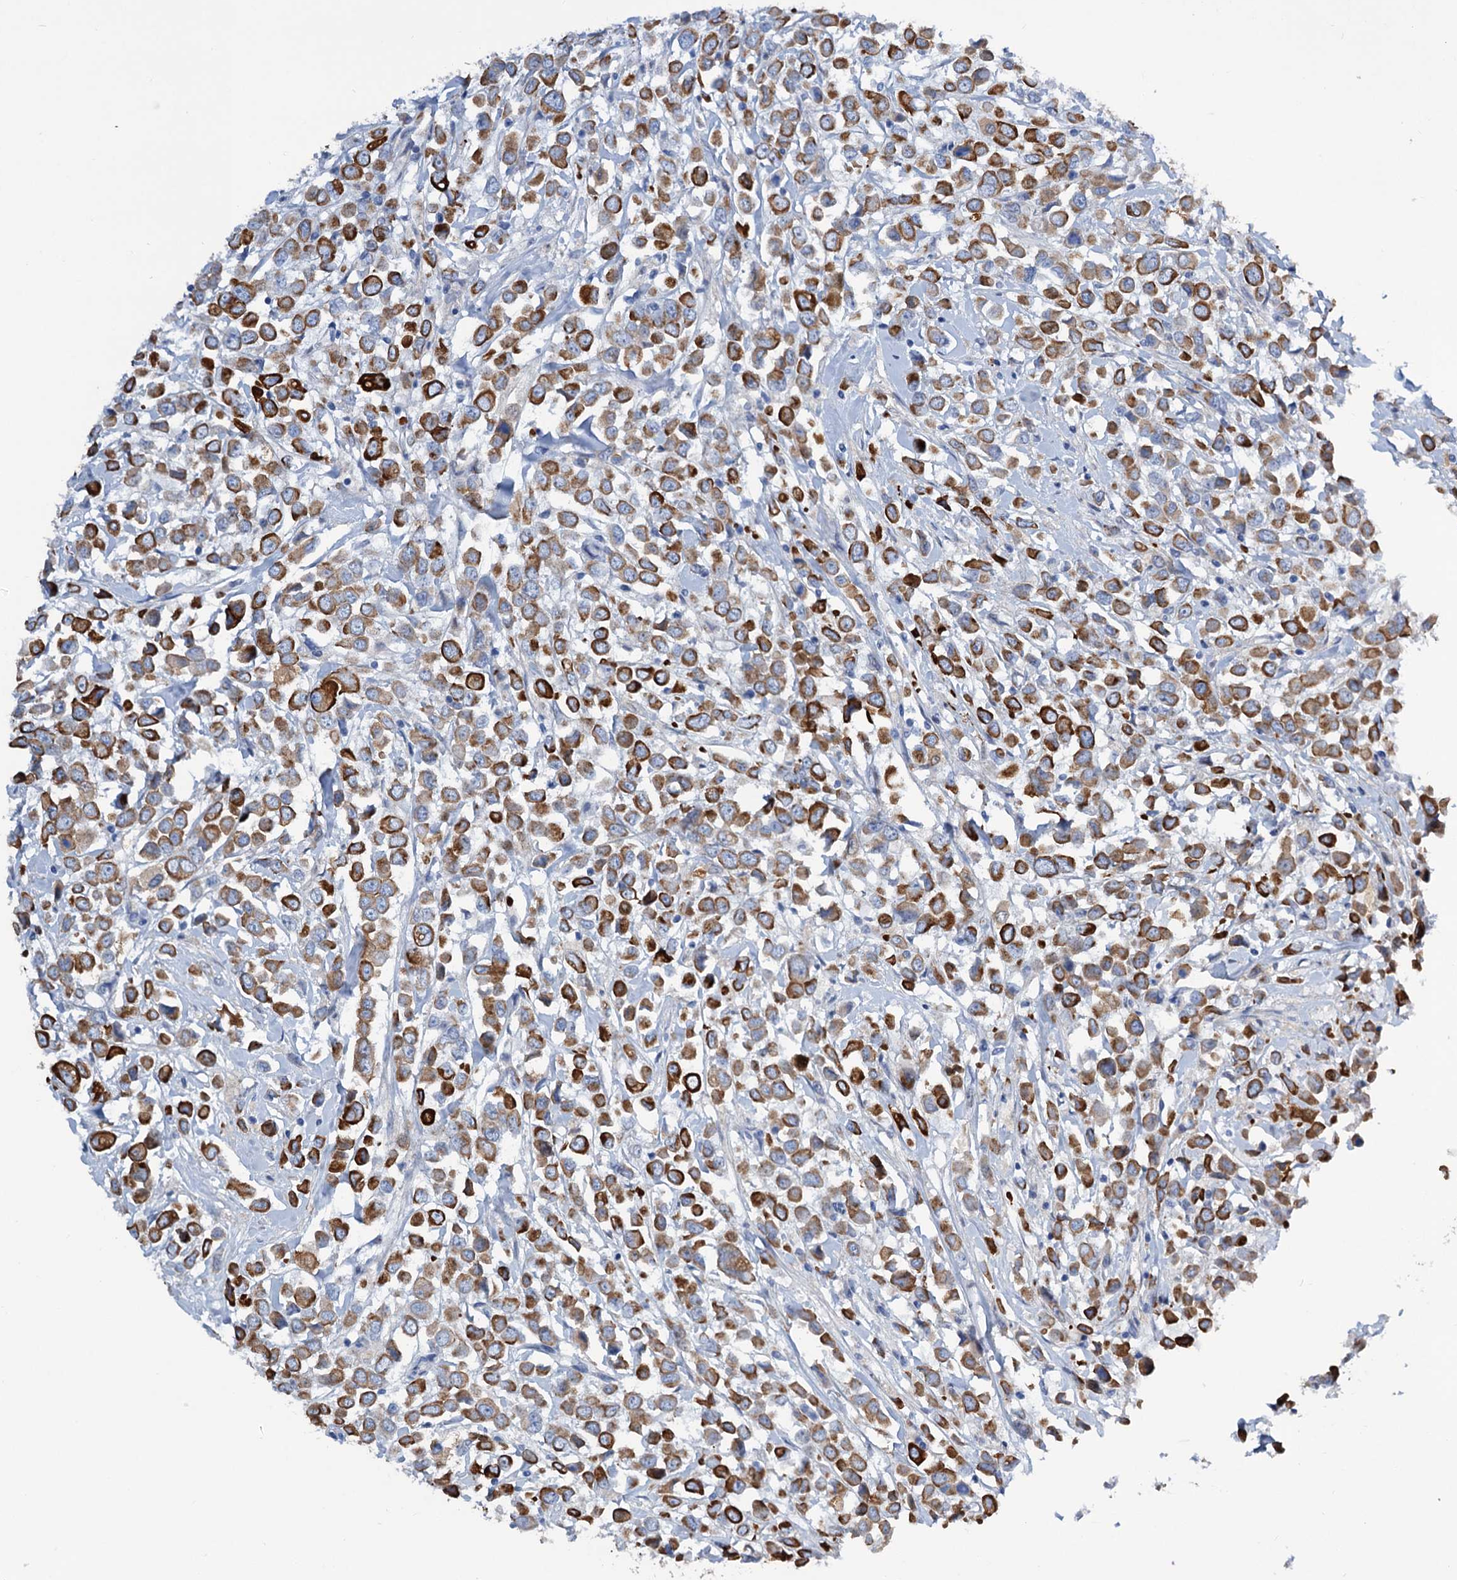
{"staining": {"intensity": "moderate", "quantity": ">75%", "location": "cytoplasmic/membranous"}, "tissue": "breast cancer", "cell_type": "Tumor cells", "image_type": "cancer", "snomed": [{"axis": "morphology", "description": "Duct carcinoma"}, {"axis": "topography", "description": "Breast"}], "caption": "IHC of human breast cancer demonstrates medium levels of moderate cytoplasmic/membranous positivity in approximately >75% of tumor cells.", "gene": "FAAP20", "patient": {"sex": "female", "age": 61}}